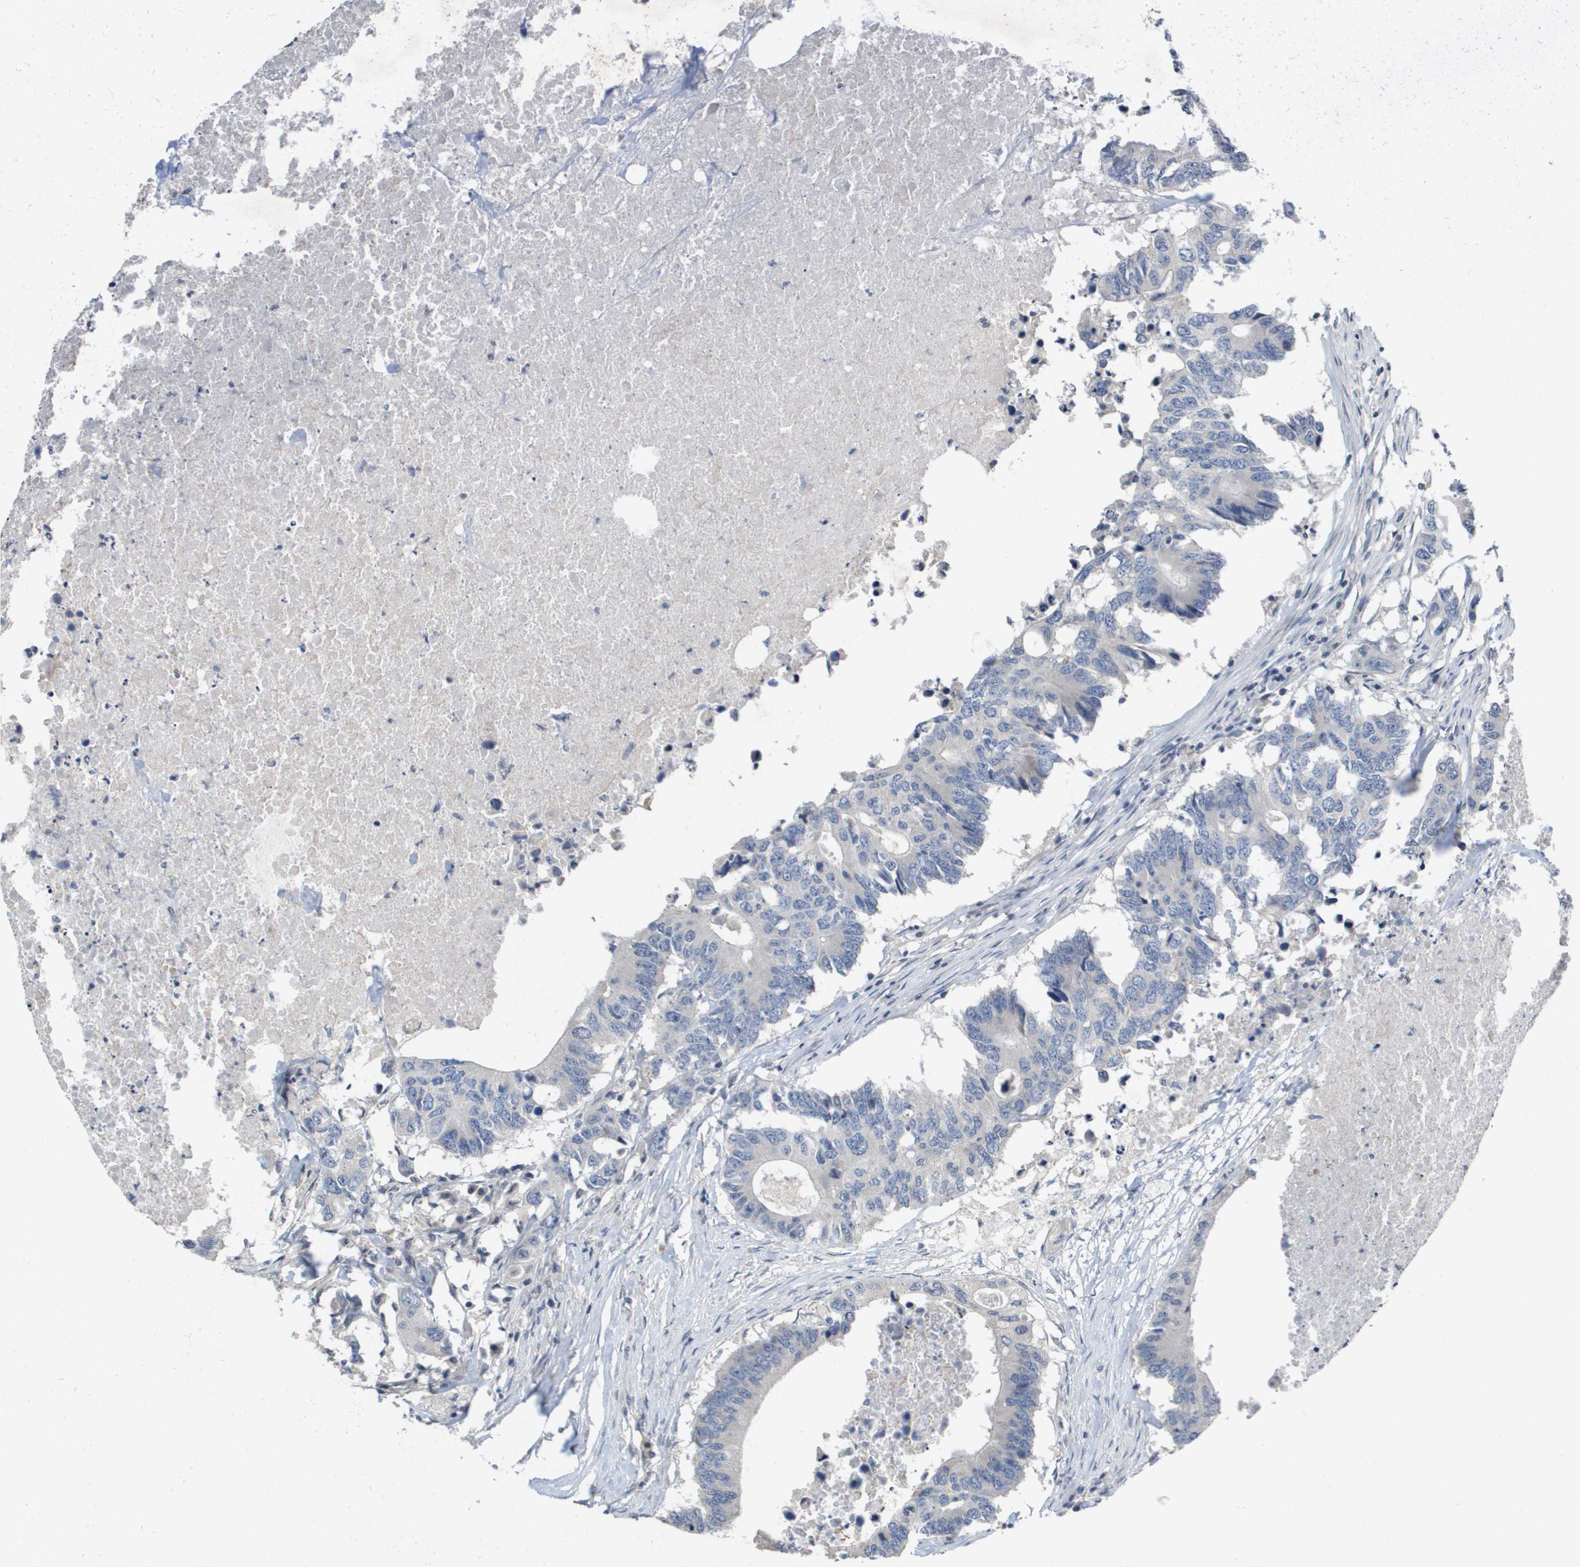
{"staining": {"intensity": "negative", "quantity": "none", "location": "none"}, "tissue": "colorectal cancer", "cell_type": "Tumor cells", "image_type": "cancer", "snomed": [{"axis": "morphology", "description": "Adenocarcinoma, NOS"}, {"axis": "topography", "description": "Colon"}], "caption": "IHC of colorectal adenocarcinoma exhibits no staining in tumor cells. (DAB IHC visualized using brightfield microscopy, high magnification).", "gene": "CAPN11", "patient": {"sex": "male", "age": 71}}